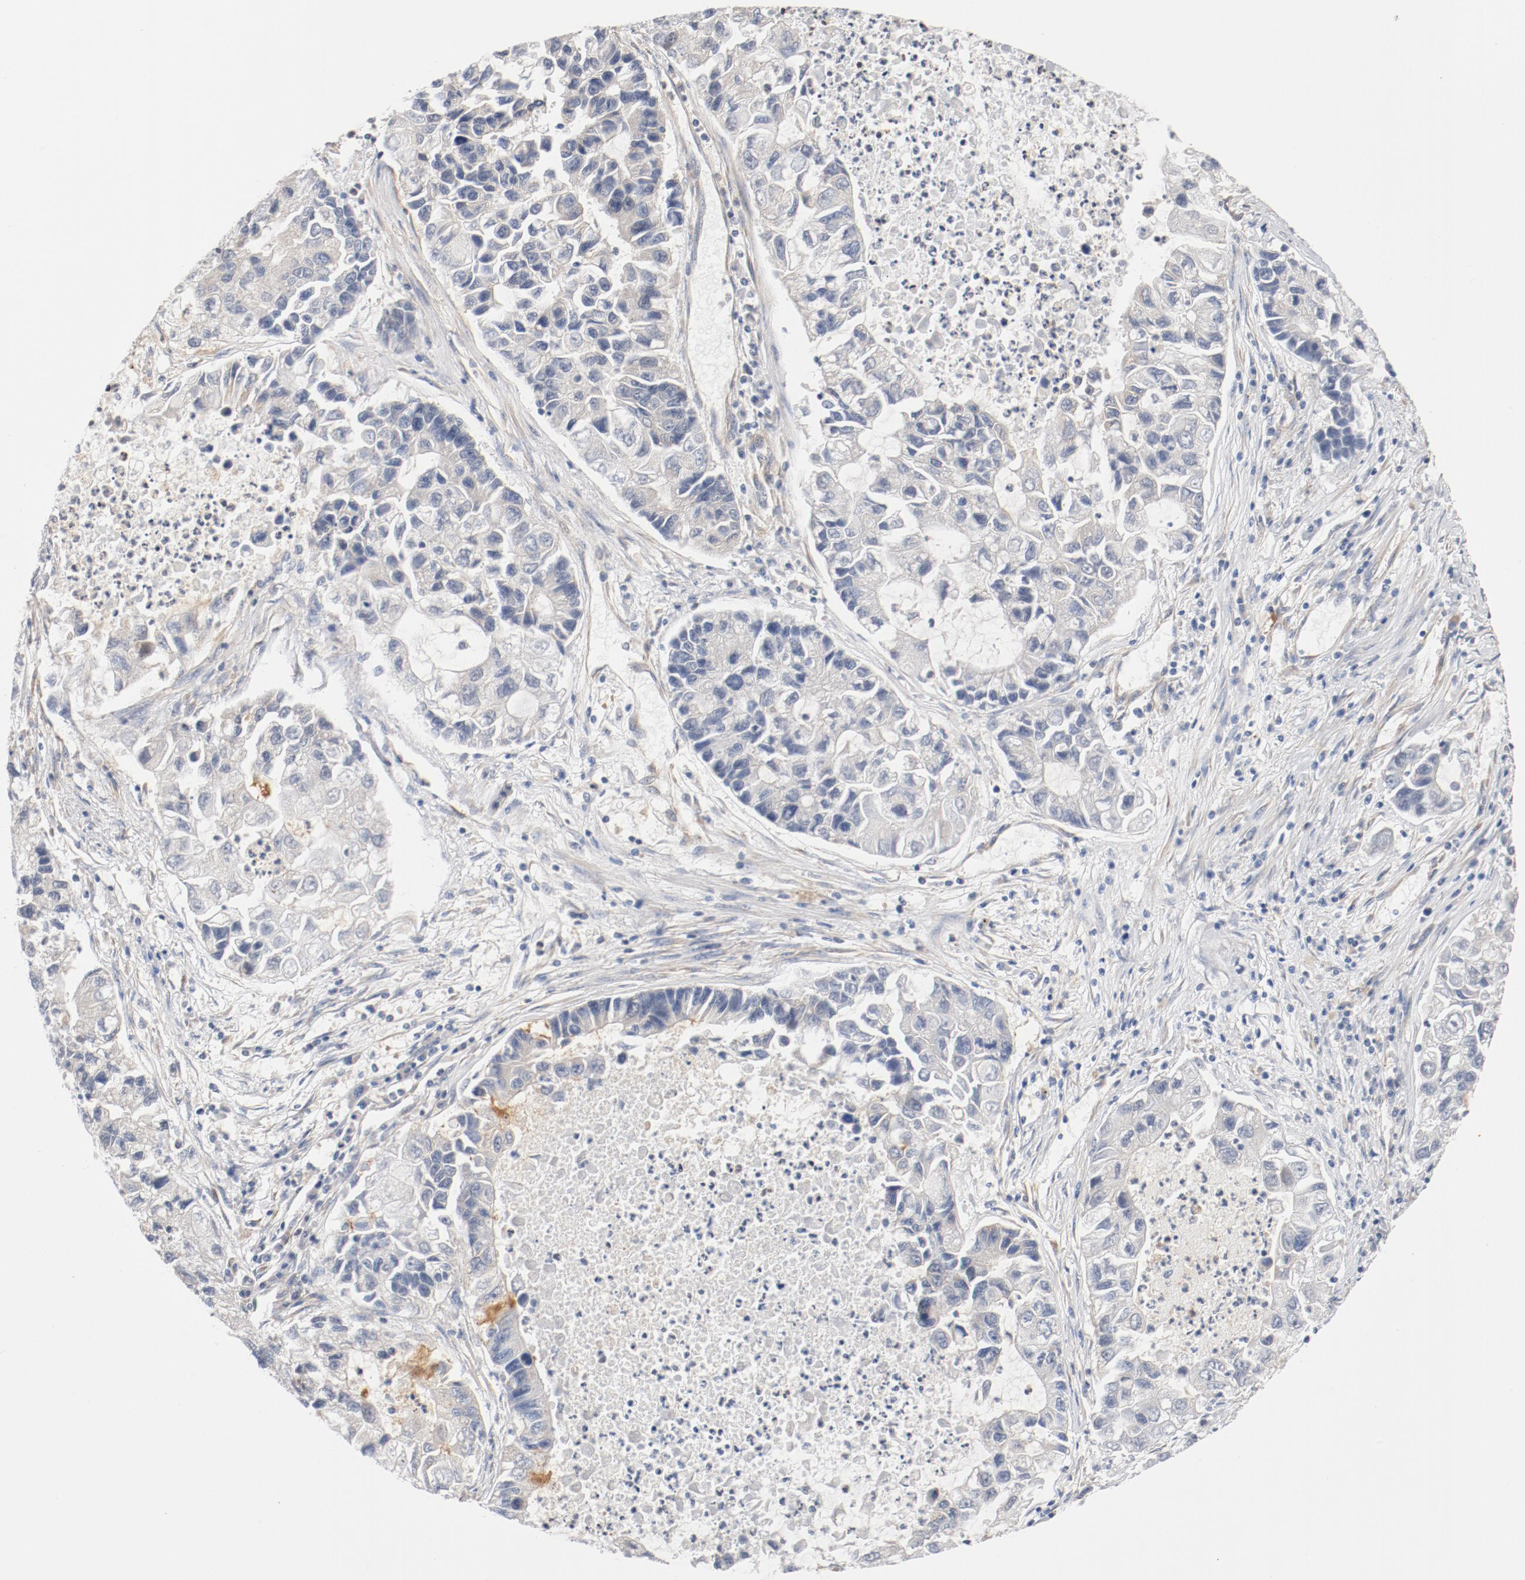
{"staining": {"intensity": "negative", "quantity": "none", "location": "none"}, "tissue": "lung cancer", "cell_type": "Tumor cells", "image_type": "cancer", "snomed": [{"axis": "morphology", "description": "Adenocarcinoma, NOS"}, {"axis": "topography", "description": "Lung"}], "caption": "DAB immunohistochemical staining of human lung cancer (adenocarcinoma) reveals no significant expression in tumor cells.", "gene": "ILK", "patient": {"sex": "female", "age": 51}}